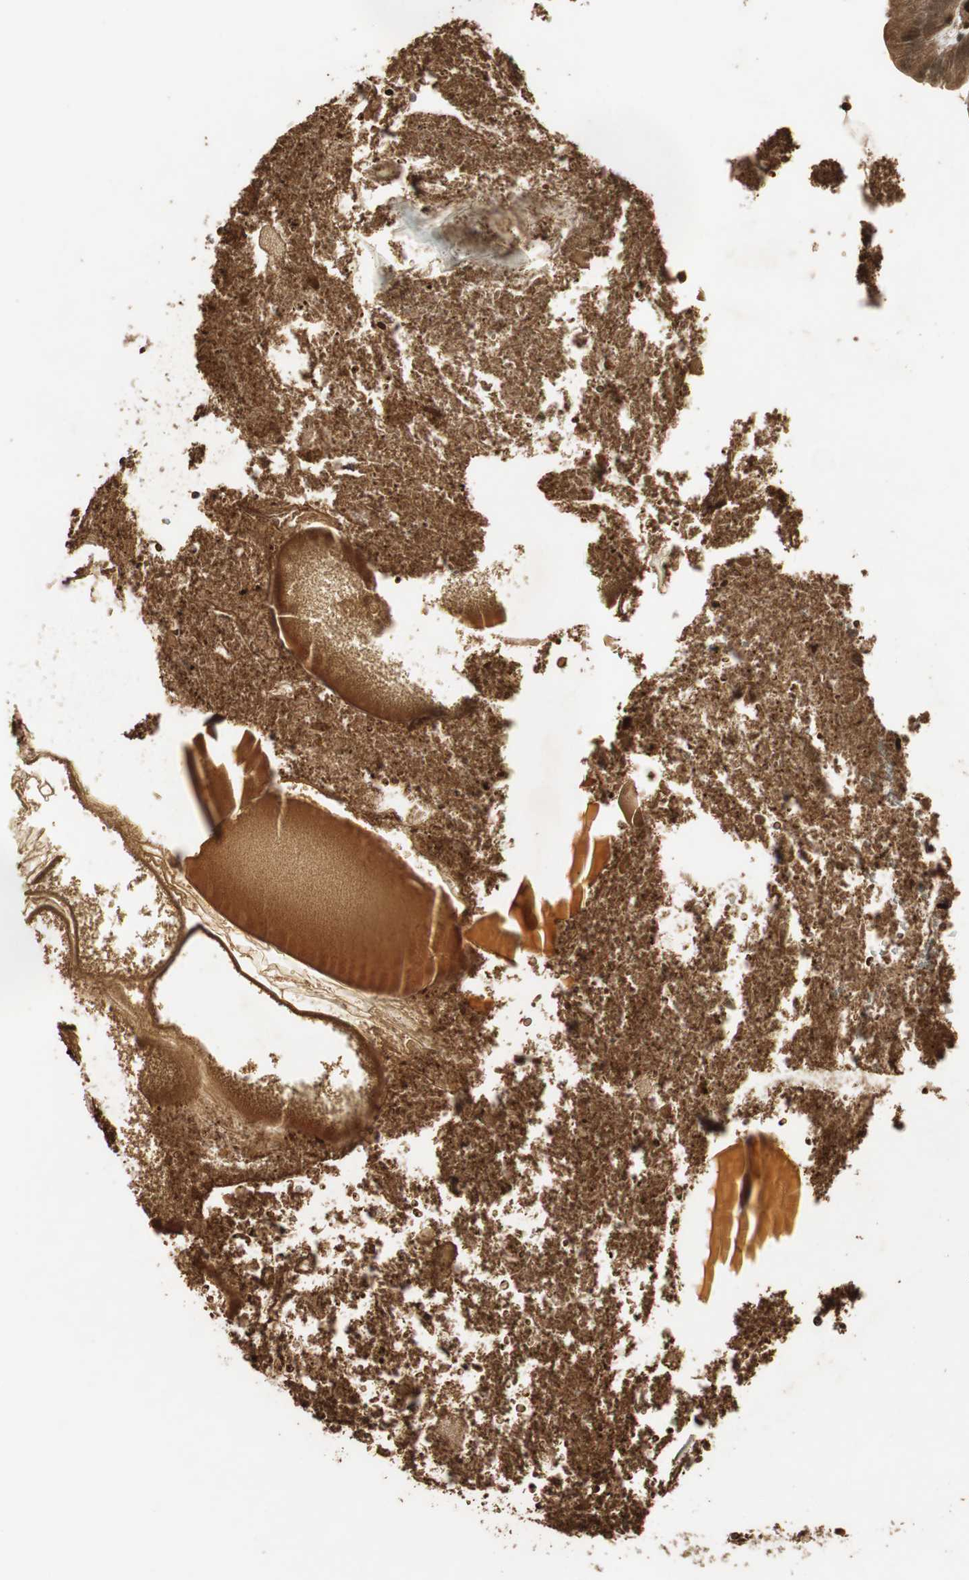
{"staining": {"intensity": "strong", "quantity": ">75%", "location": "cytoplasmic/membranous,nuclear"}, "tissue": "appendix", "cell_type": "Glandular cells", "image_type": "normal", "snomed": [{"axis": "morphology", "description": "Normal tissue, NOS"}, {"axis": "topography", "description": "Appendix"}], "caption": "Protein expression analysis of benign appendix exhibits strong cytoplasmic/membranous,nuclear expression in approximately >75% of glandular cells.", "gene": "RPA3", "patient": {"sex": "female", "age": 10}}